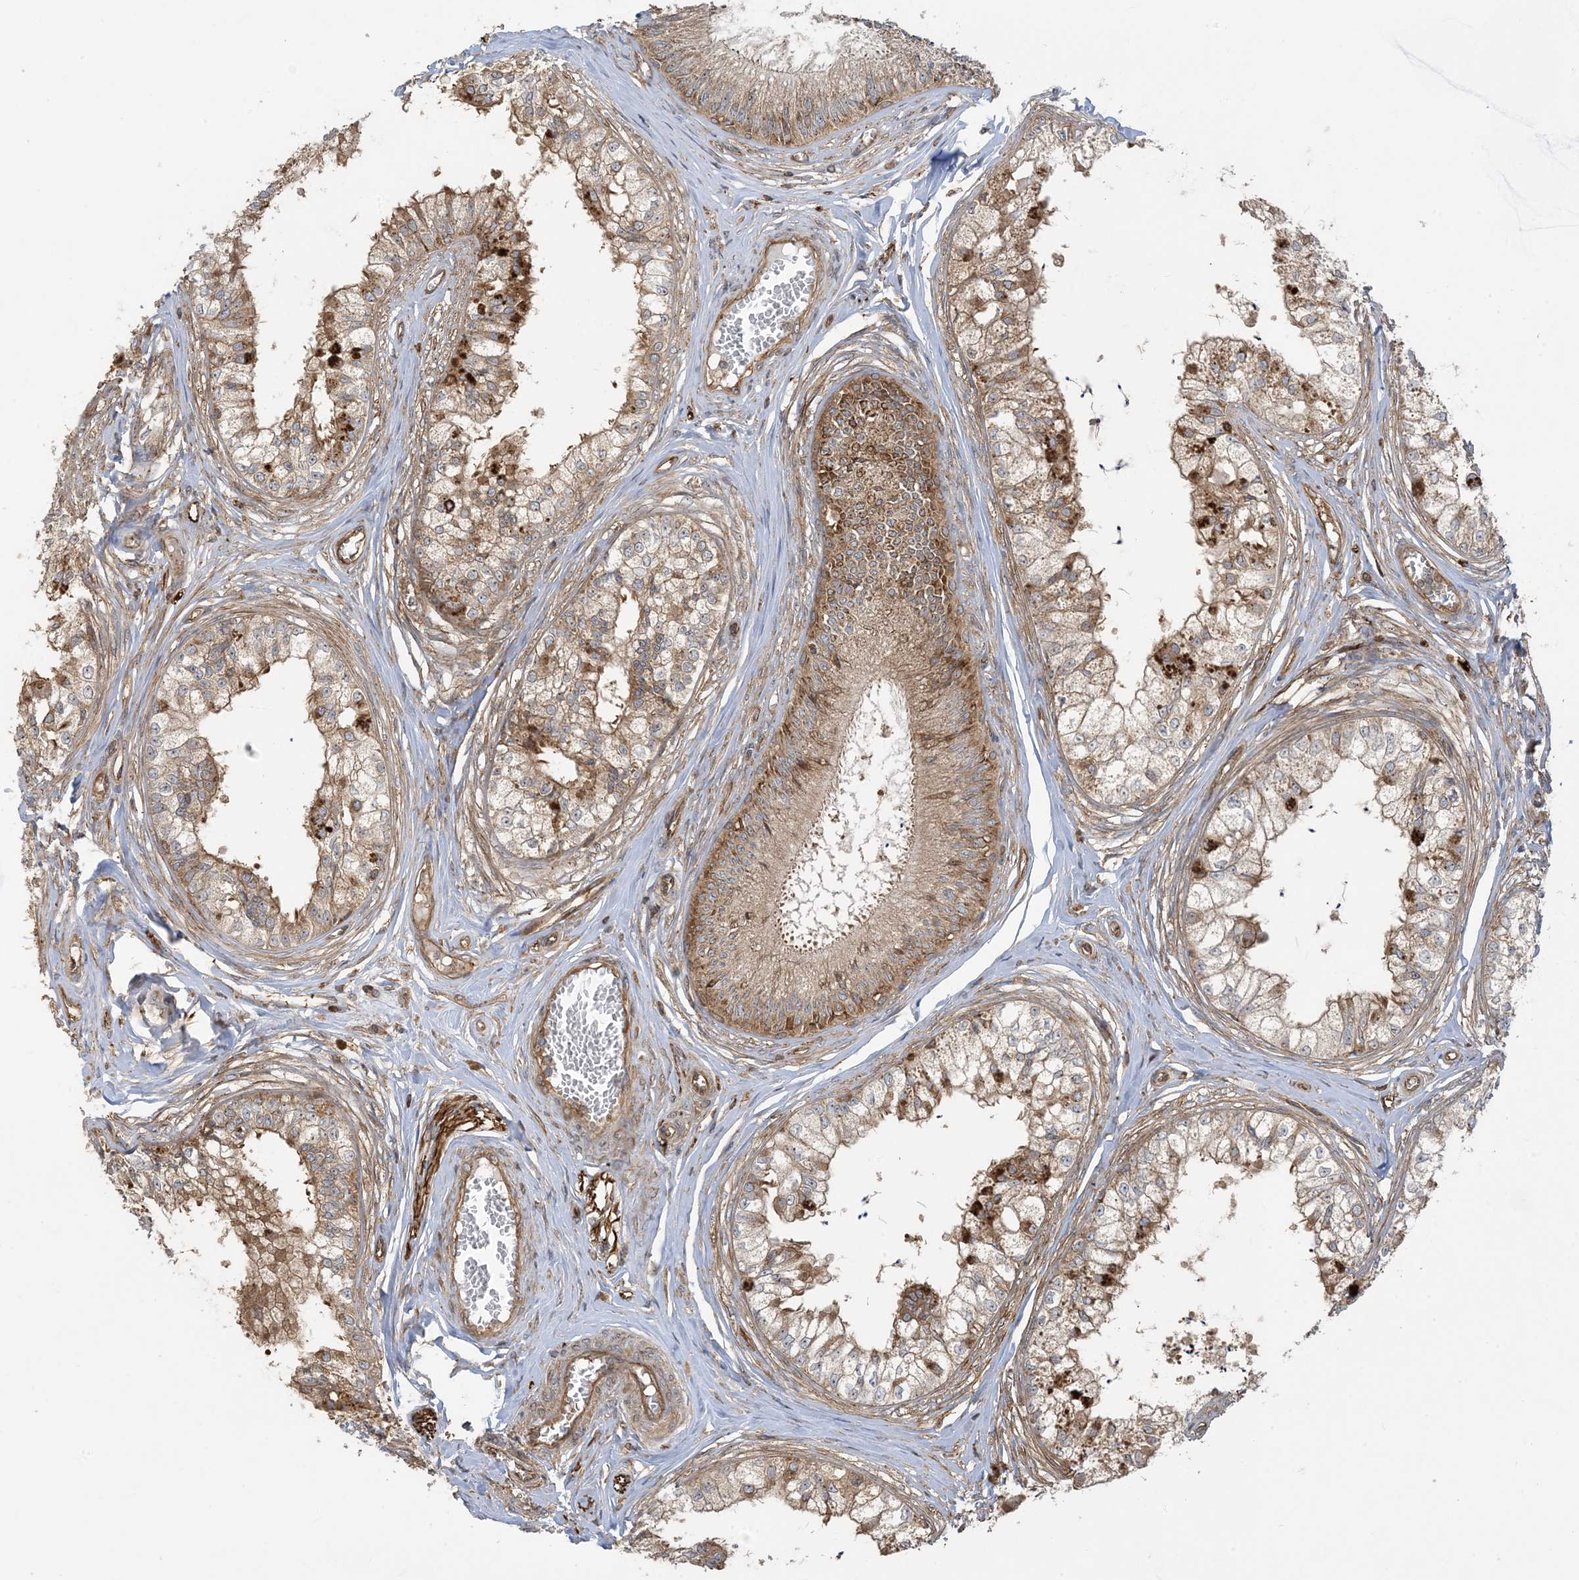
{"staining": {"intensity": "strong", "quantity": ">75%", "location": "cytoplasmic/membranous,nuclear"}, "tissue": "epididymis", "cell_type": "Glandular cells", "image_type": "normal", "snomed": [{"axis": "morphology", "description": "Normal tissue, NOS"}, {"axis": "topography", "description": "Epididymis"}], "caption": "A high amount of strong cytoplasmic/membranous,nuclear expression is identified in about >75% of glandular cells in benign epididymis.", "gene": "SRP72", "patient": {"sex": "male", "age": 79}}